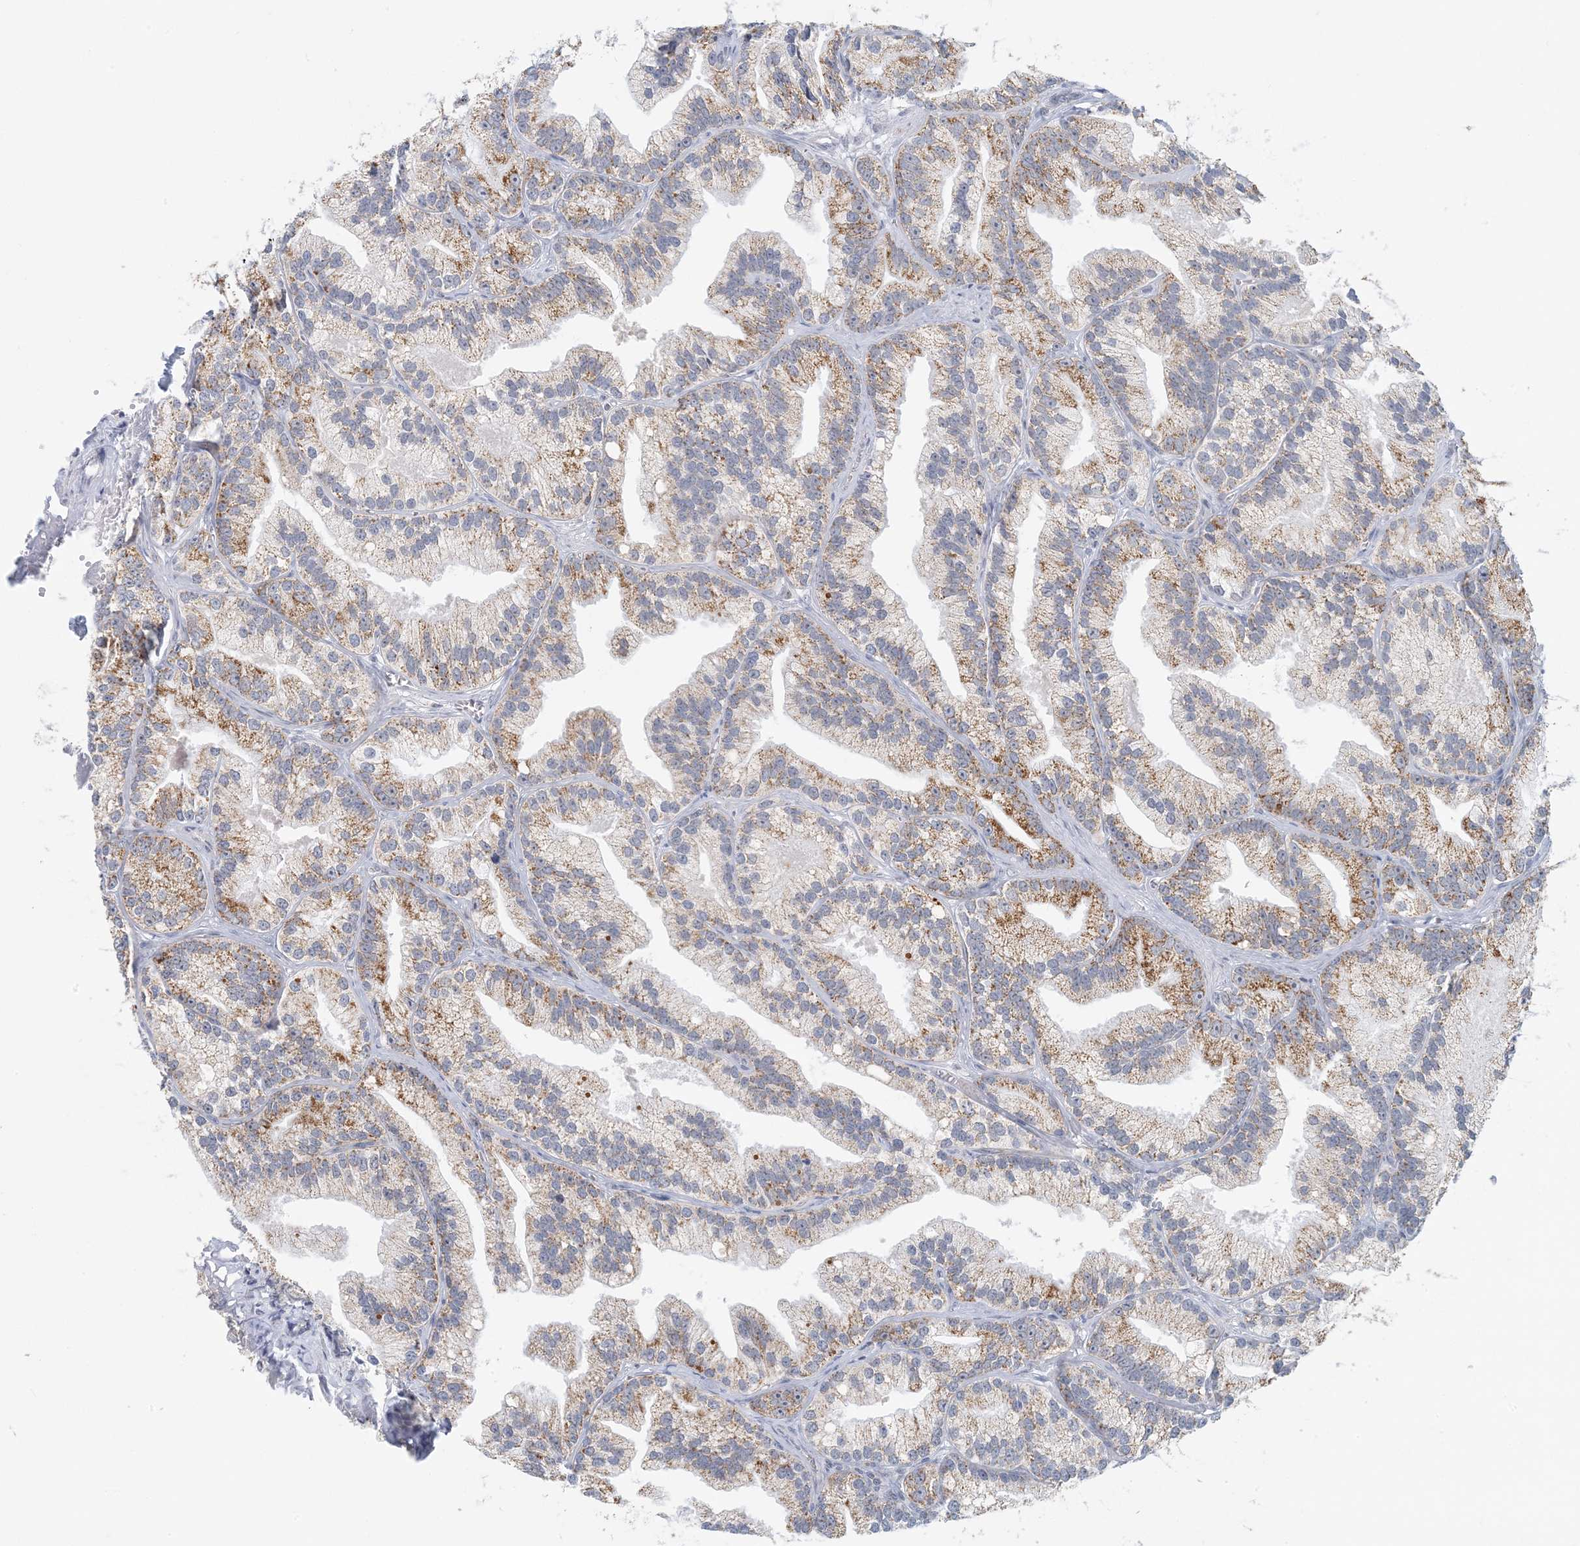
{"staining": {"intensity": "moderate", "quantity": ">75%", "location": "cytoplasmic/membranous"}, "tissue": "prostate cancer", "cell_type": "Tumor cells", "image_type": "cancer", "snomed": [{"axis": "morphology", "description": "Adenocarcinoma, Low grade"}, {"axis": "topography", "description": "Prostate"}], "caption": "Immunohistochemistry image of neoplastic tissue: prostate cancer (low-grade adenocarcinoma) stained using immunohistochemistry (IHC) exhibits medium levels of moderate protein expression localized specifically in the cytoplasmic/membranous of tumor cells, appearing as a cytoplasmic/membranous brown color.", "gene": "BDH1", "patient": {"sex": "male", "age": 89}}